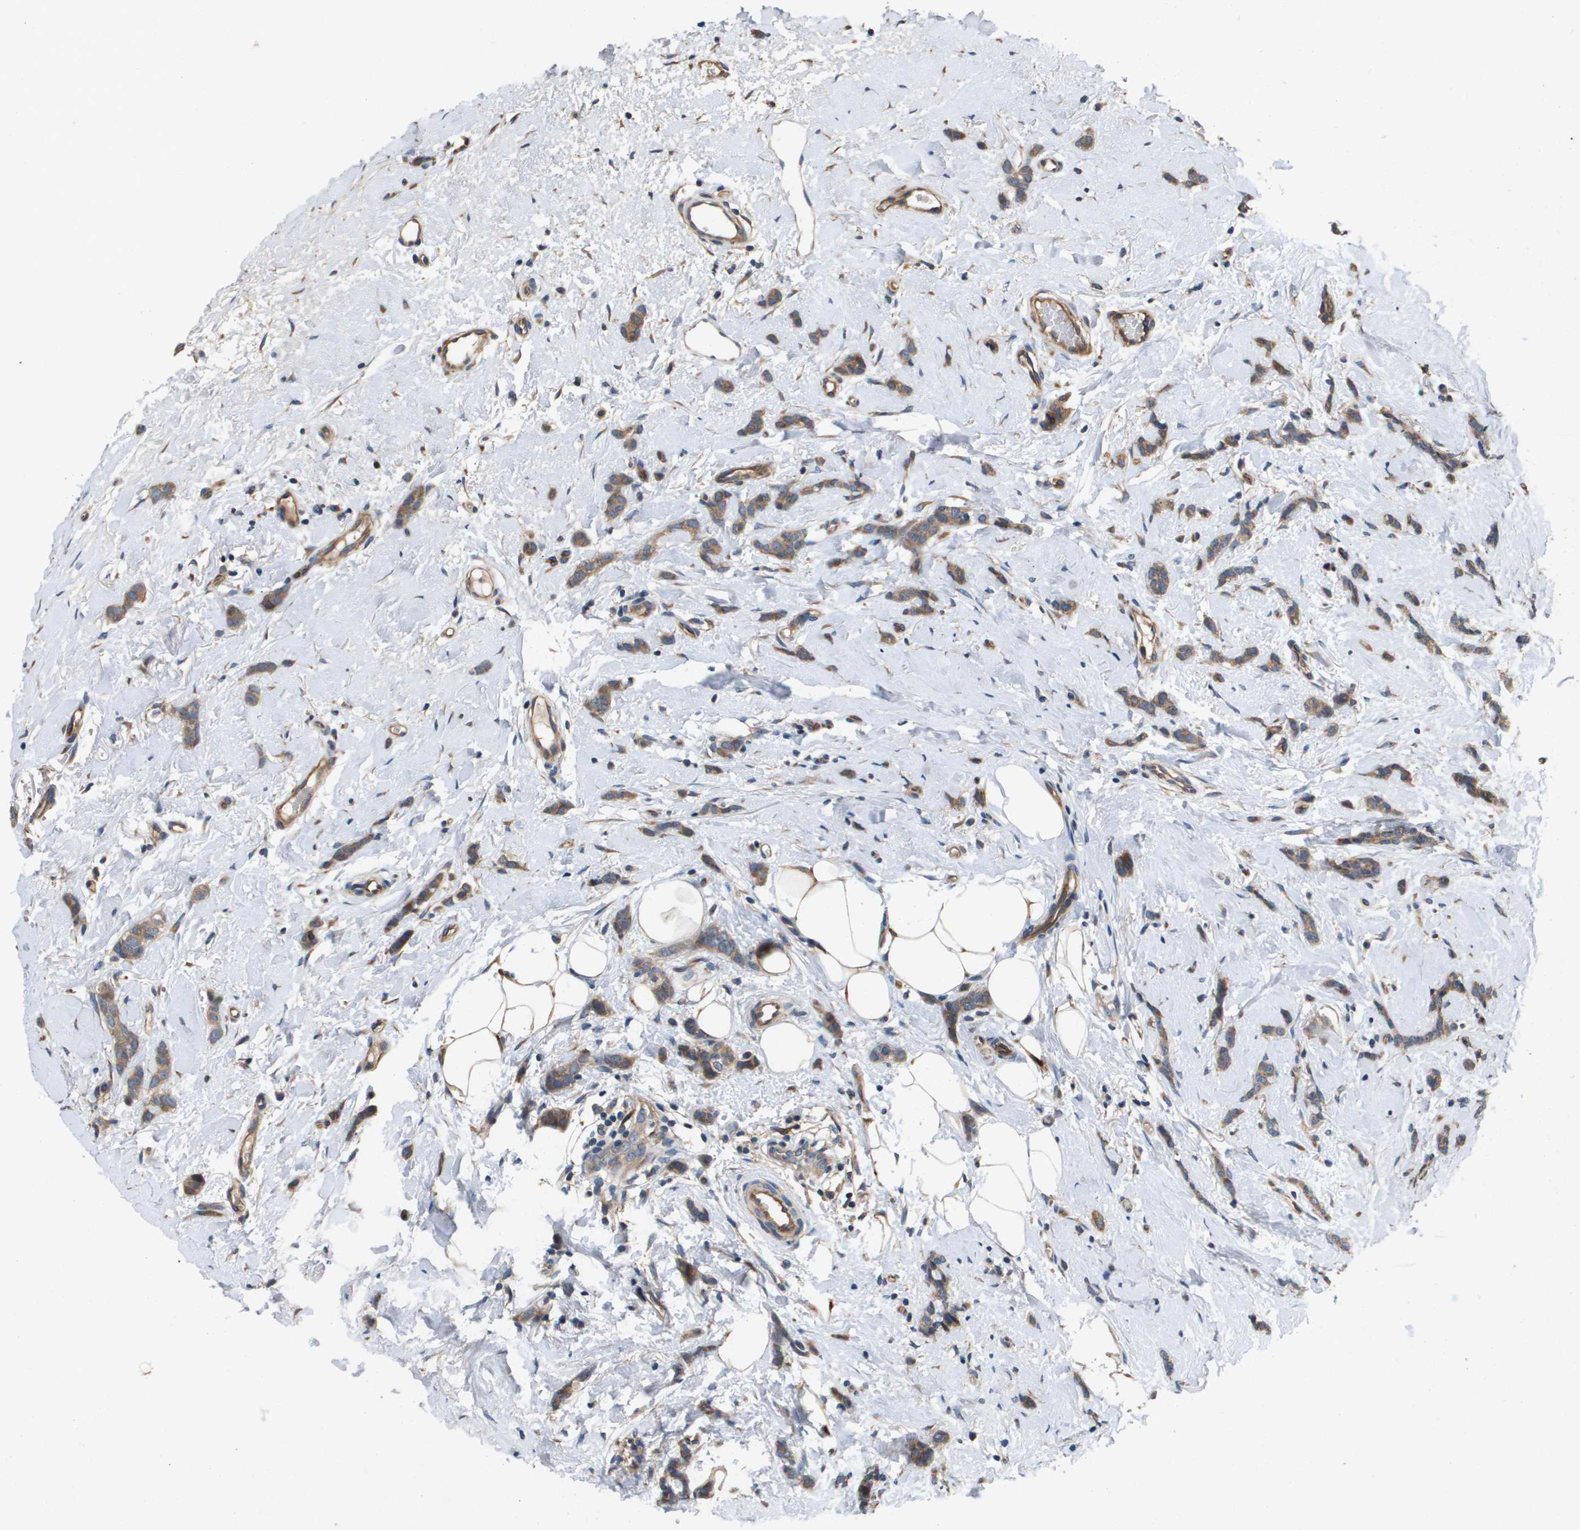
{"staining": {"intensity": "moderate", "quantity": ">75%", "location": "cytoplasmic/membranous"}, "tissue": "breast cancer", "cell_type": "Tumor cells", "image_type": "cancer", "snomed": [{"axis": "morphology", "description": "Lobular carcinoma"}, {"axis": "topography", "description": "Skin"}, {"axis": "topography", "description": "Breast"}], "caption": "Lobular carcinoma (breast) stained with a protein marker demonstrates moderate staining in tumor cells.", "gene": "ENTPD2", "patient": {"sex": "female", "age": 46}}